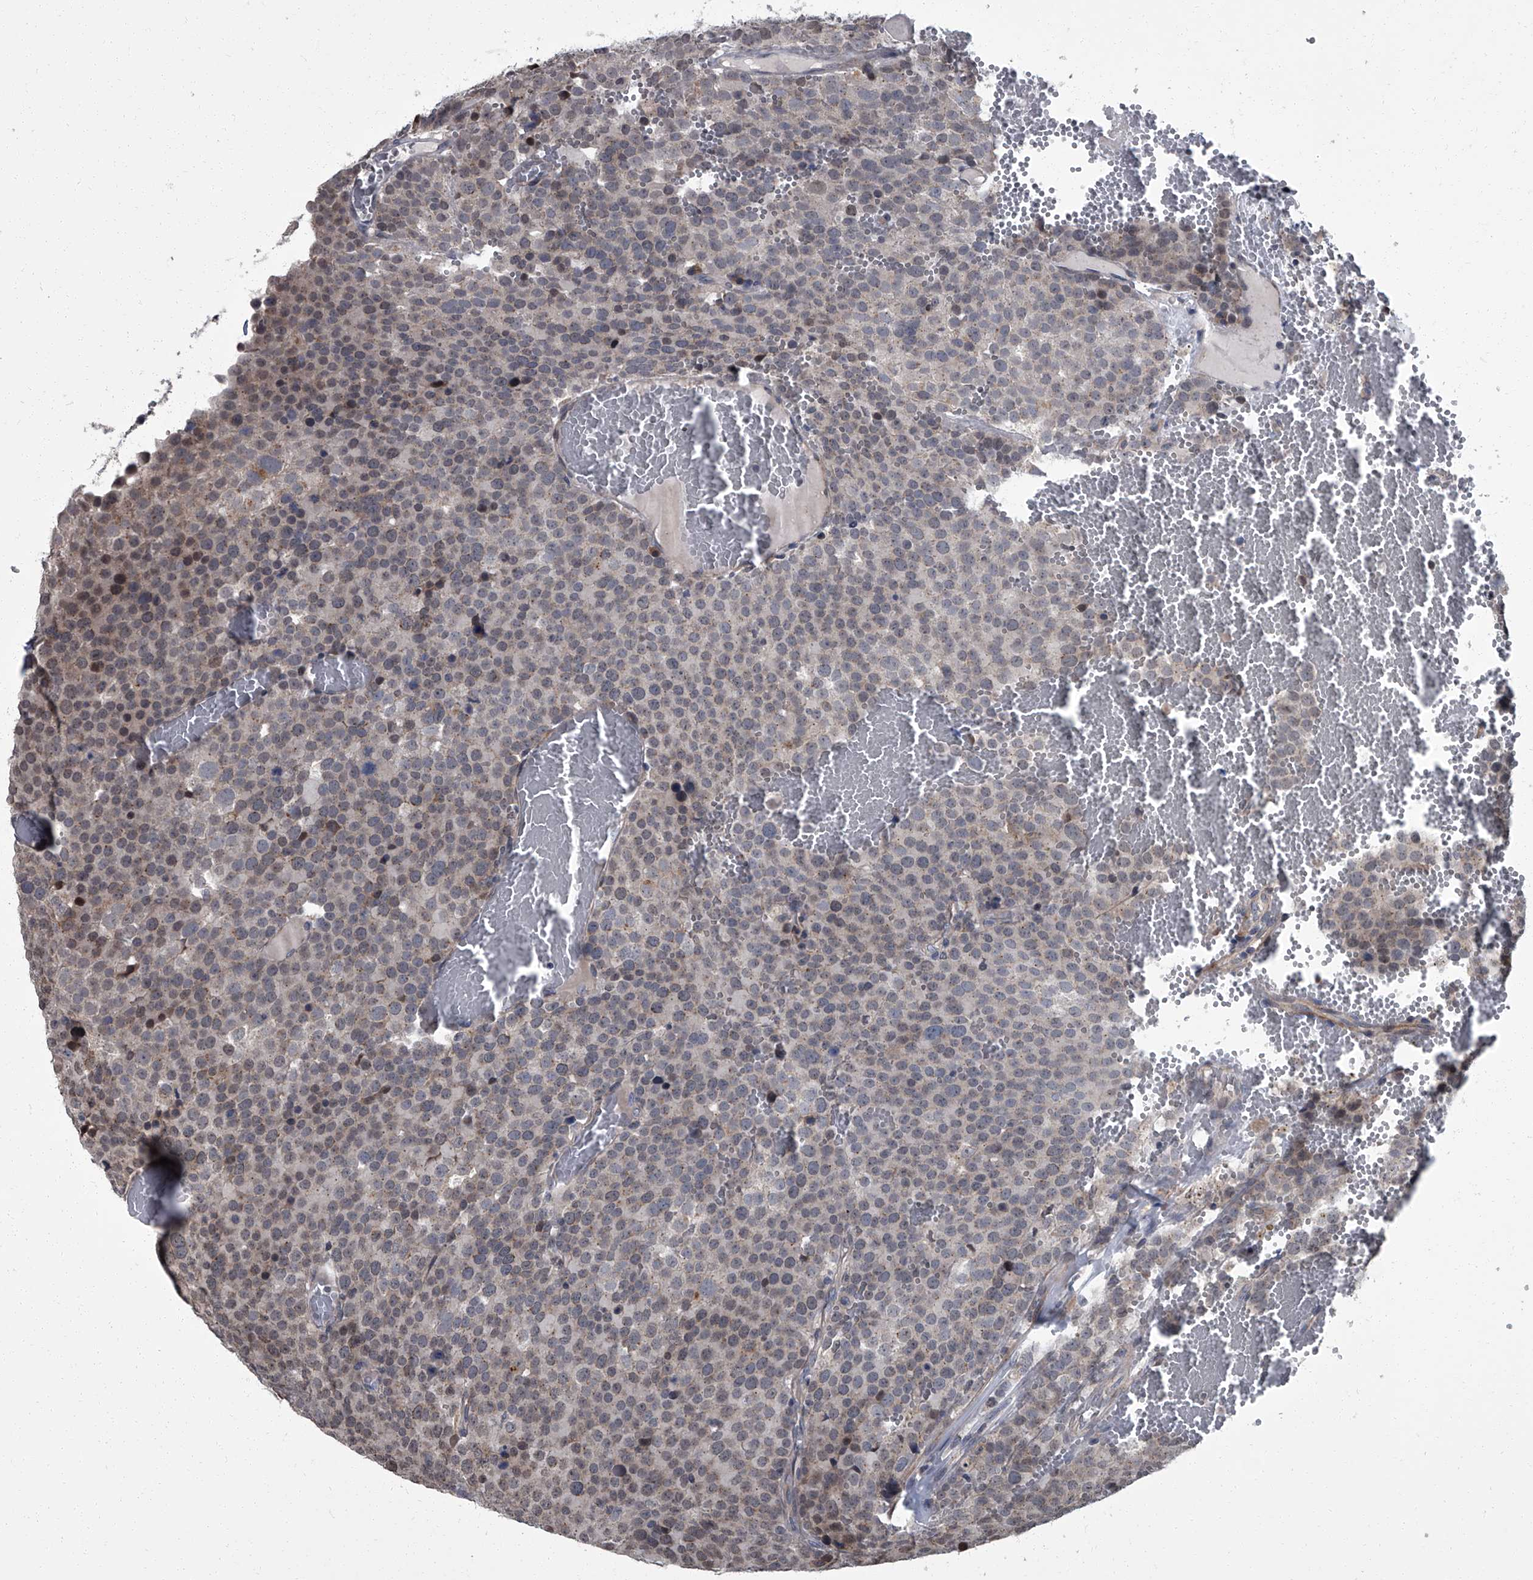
{"staining": {"intensity": "weak", "quantity": "<25%", "location": "cytoplasmic/membranous,nuclear"}, "tissue": "testis cancer", "cell_type": "Tumor cells", "image_type": "cancer", "snomed": [{"axis": "morphology", "description": "Seminoma, NOS"}, {"axis": "topography", "description": "Testis"}], "caption": "Human seminoma (testis) stained for a protein using immunohistochemistry exhibits no positivity in tumor cells.", "gene": "ZNF274", "patient": {"sex": "male", "age": 71}}